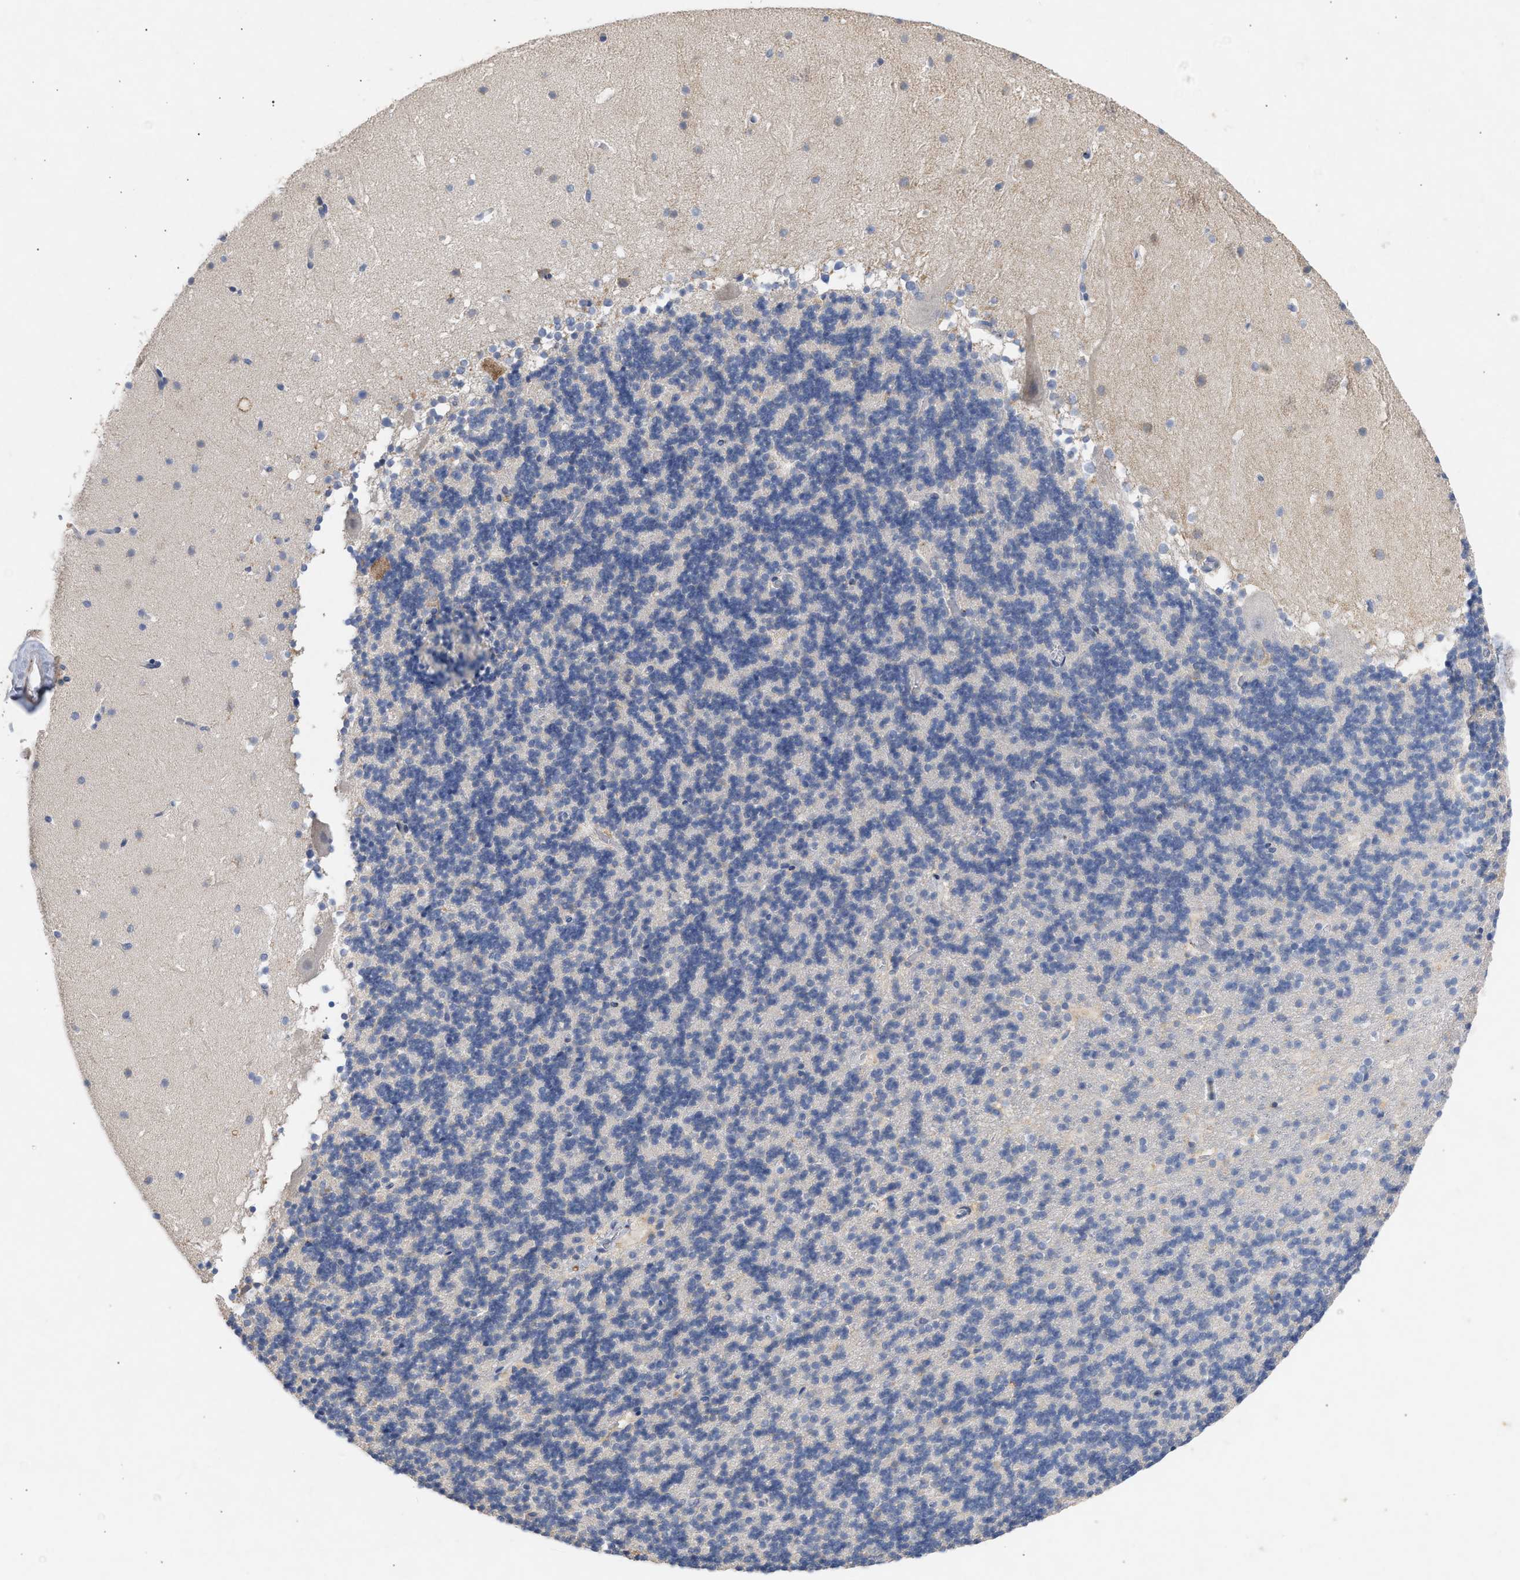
{"staining": {"intensity": "negative", "quantity": "none", "location": "none"}, "tissue": "cerebellum", "cell_type": "Cells in granular layer", "image_type": "normal", "snomed": [{"axis": "morphology", "description": "Normal tissue, NOS"}, {"axis": "topography", "description": "Cerebellum"}], "caption": "This is a micrograph of immunohistochemistry staining of normal cerebellum, which shows no expression in cells in granular layer.", "gene": "SELENOM", "patient": {"sex": "male", "age": 45}}